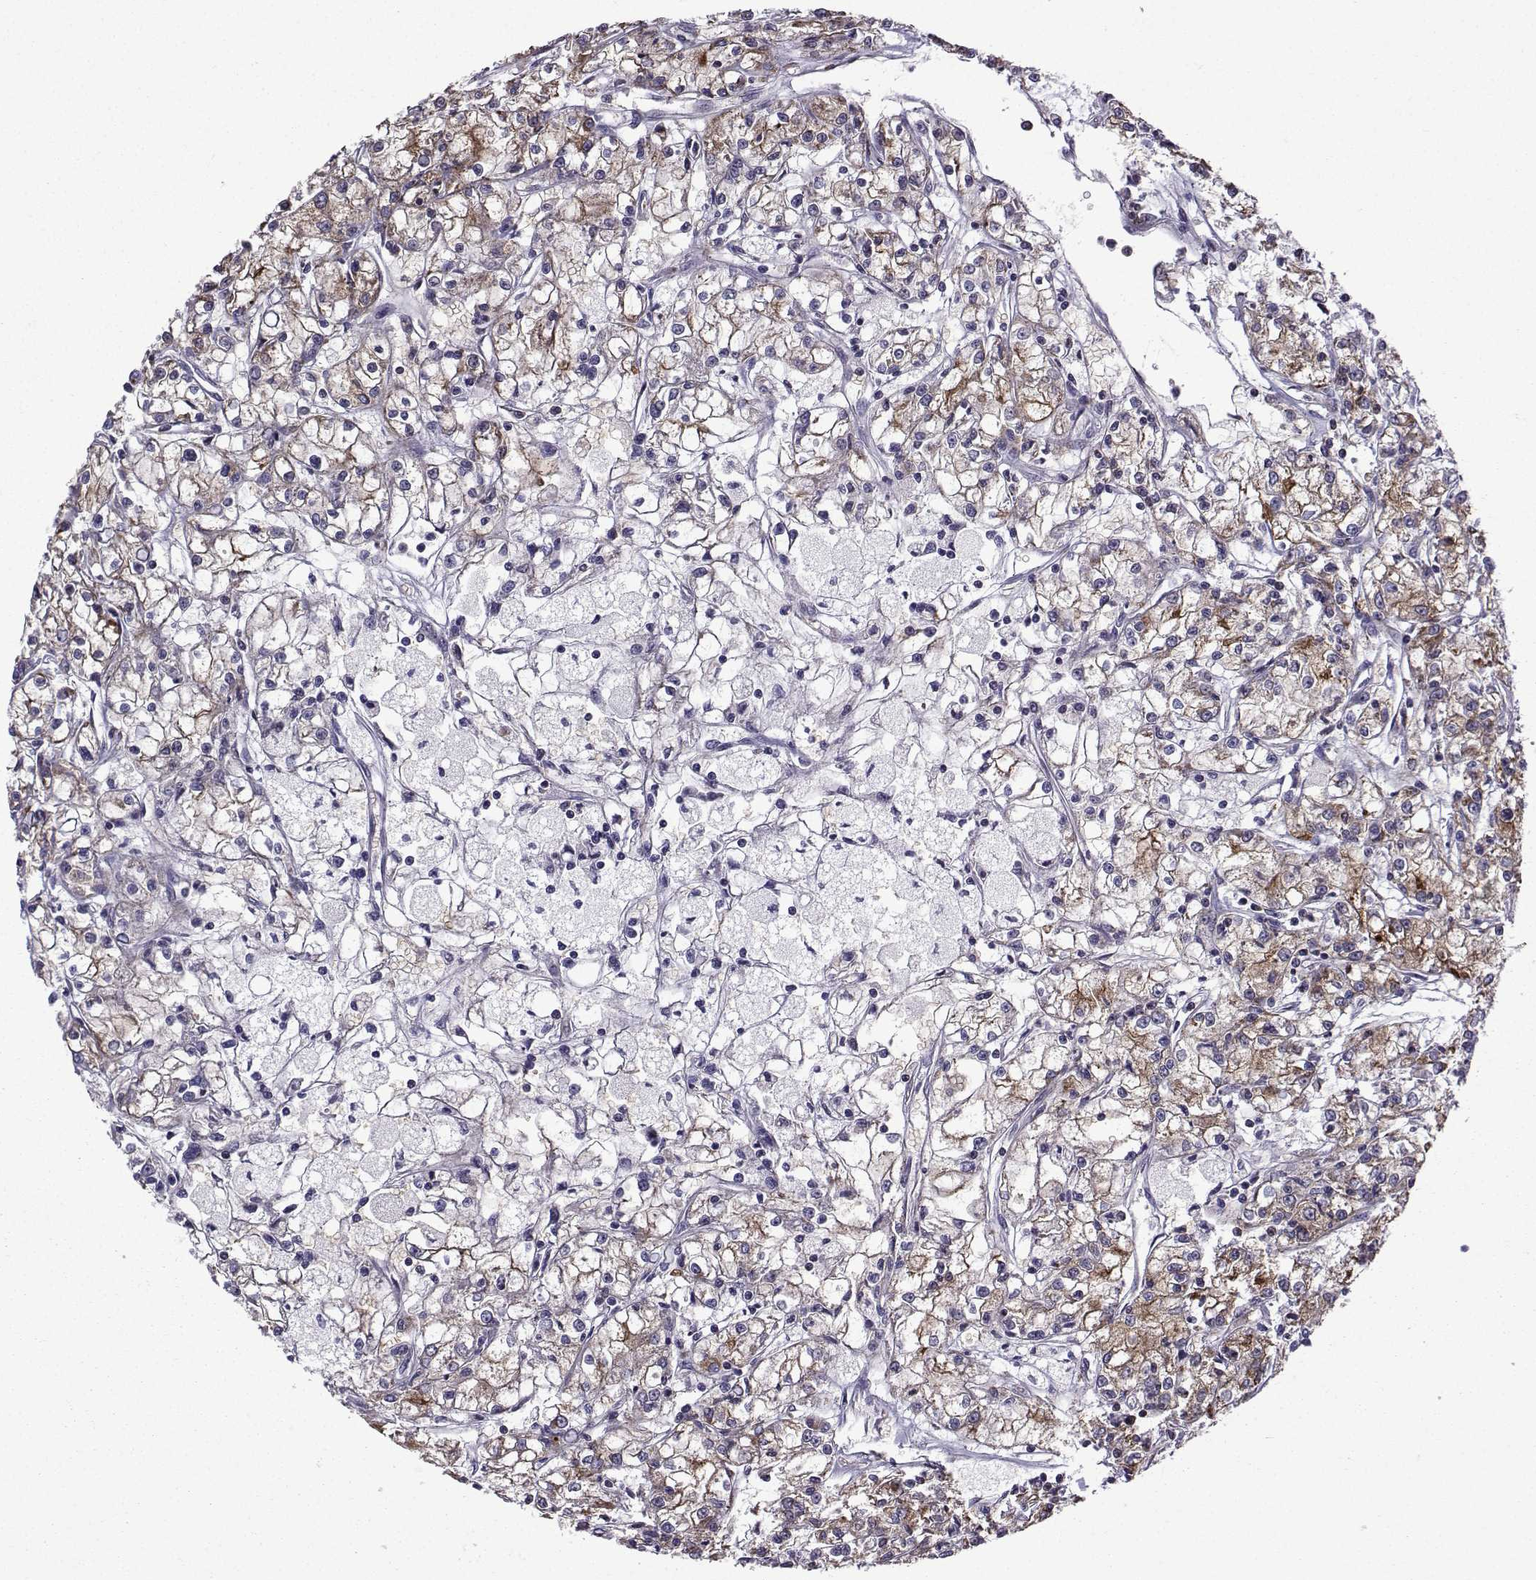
{"staining": {"intensity": "moderate", "quantity": "25%-75%", "location": "cytoplasmic/membranous"}, "tissue": "renal cancer", "cell_type": "Tumor cells", "image_type": "cancer", "snomed": [{"axis": "morphology", "description": "Adenocarcinoma, NOS"}, {"axis": "topography", "description": "Kidney"}], "caption": "The photomicrograph shows staining of renal adenocarcinoma, revealing moderate cytoplasmic/membranous protein positivity (brown color) within tumor cells. (DAB (3,3'-diaminobenzidine) IHC, brown staining for protein, blue staining for nuclei).", "gene": "TAB2", "patient": {"sex": "female", "age": 59}}